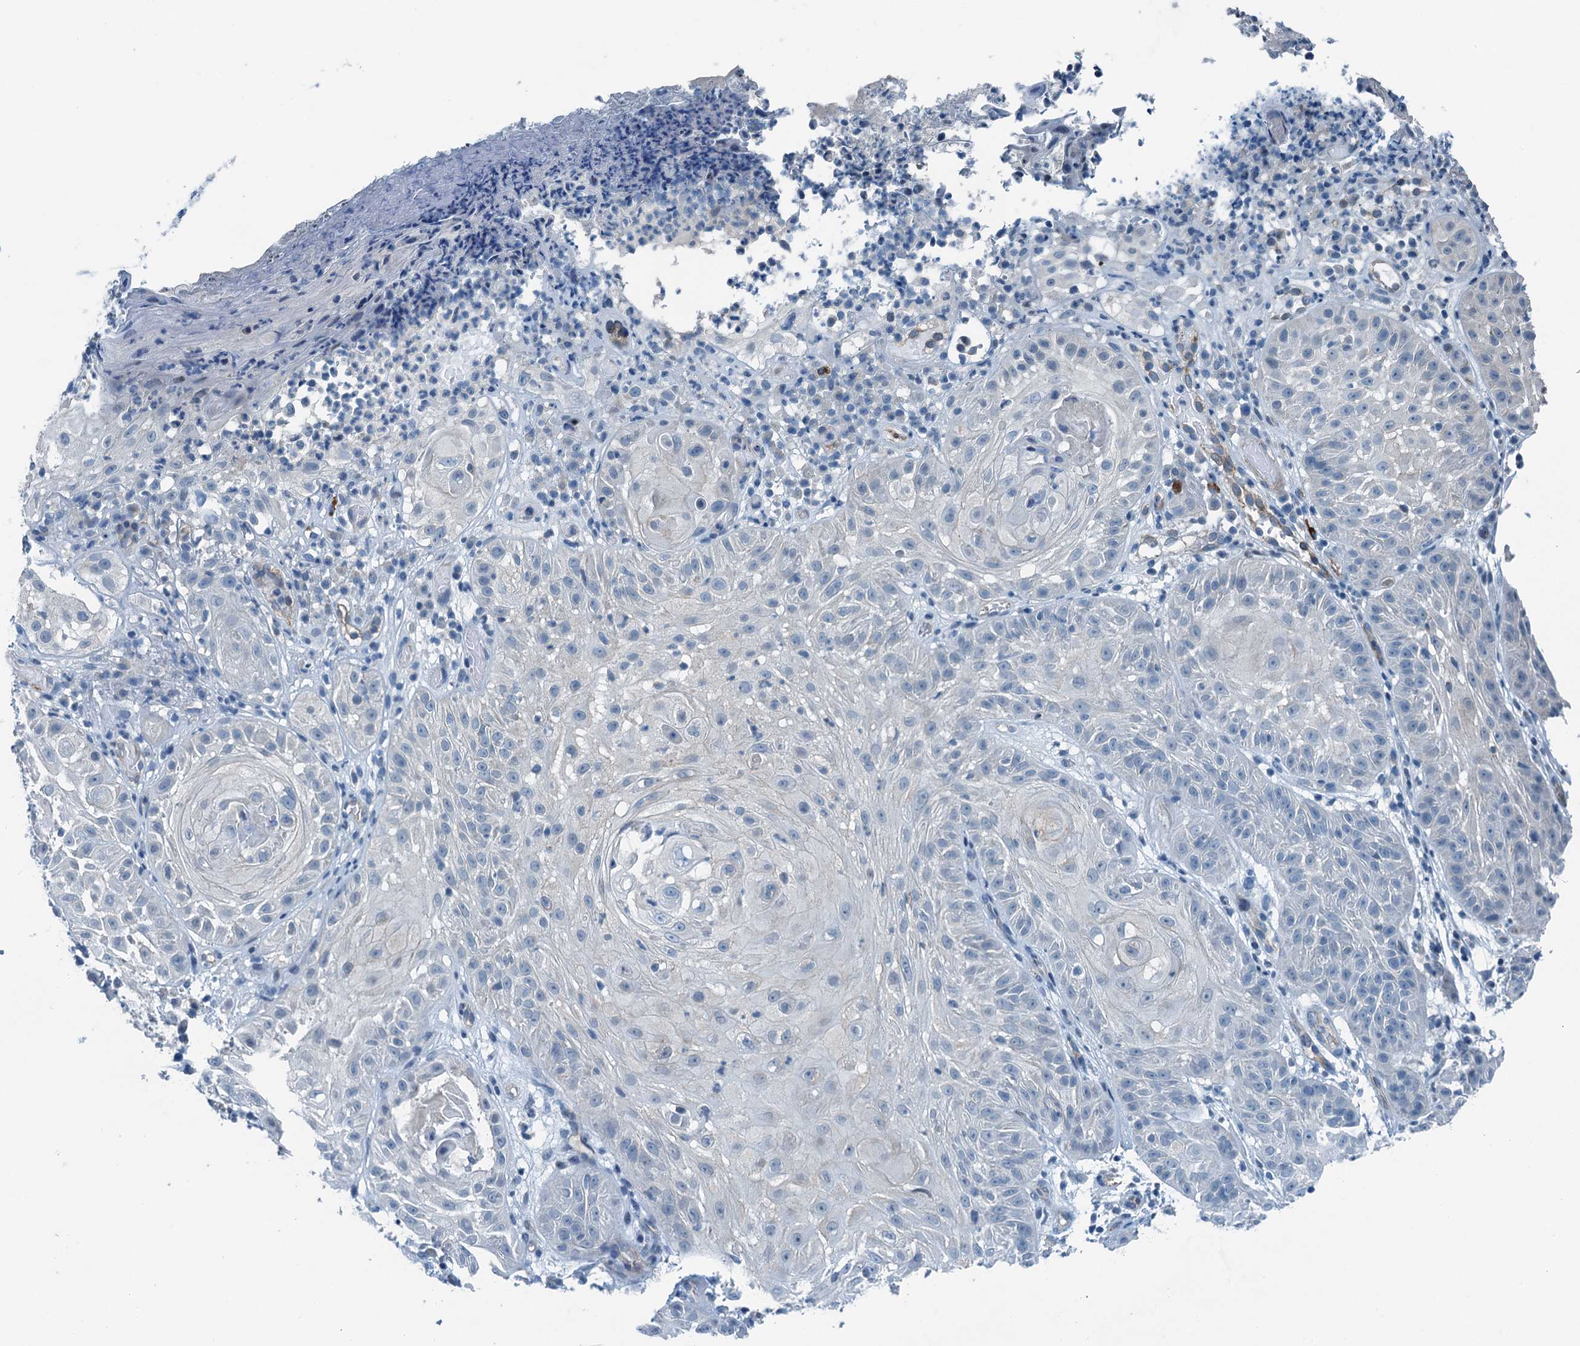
{"staining": {"intensity": "negative", "quantity": "none", "location": "none"}, "tissue": "skin cancer", "cell_type": "Tumor cells", "image_type": "cancer", "snomed": [{"axis": "morphology", "description": "Normal tissue, NOS"}, {"axis": "morphology", "description": "Basal cell carcinoma"}, {"axis": "topography", "description": "Skin"}], "caption": "There is no significant expression in tumor cells of skin cancer (basal cell carcinoma). Nuclei are stained in blue.", "gene": "GFOD2", "patient": {"sex": "male", "age": 93}}